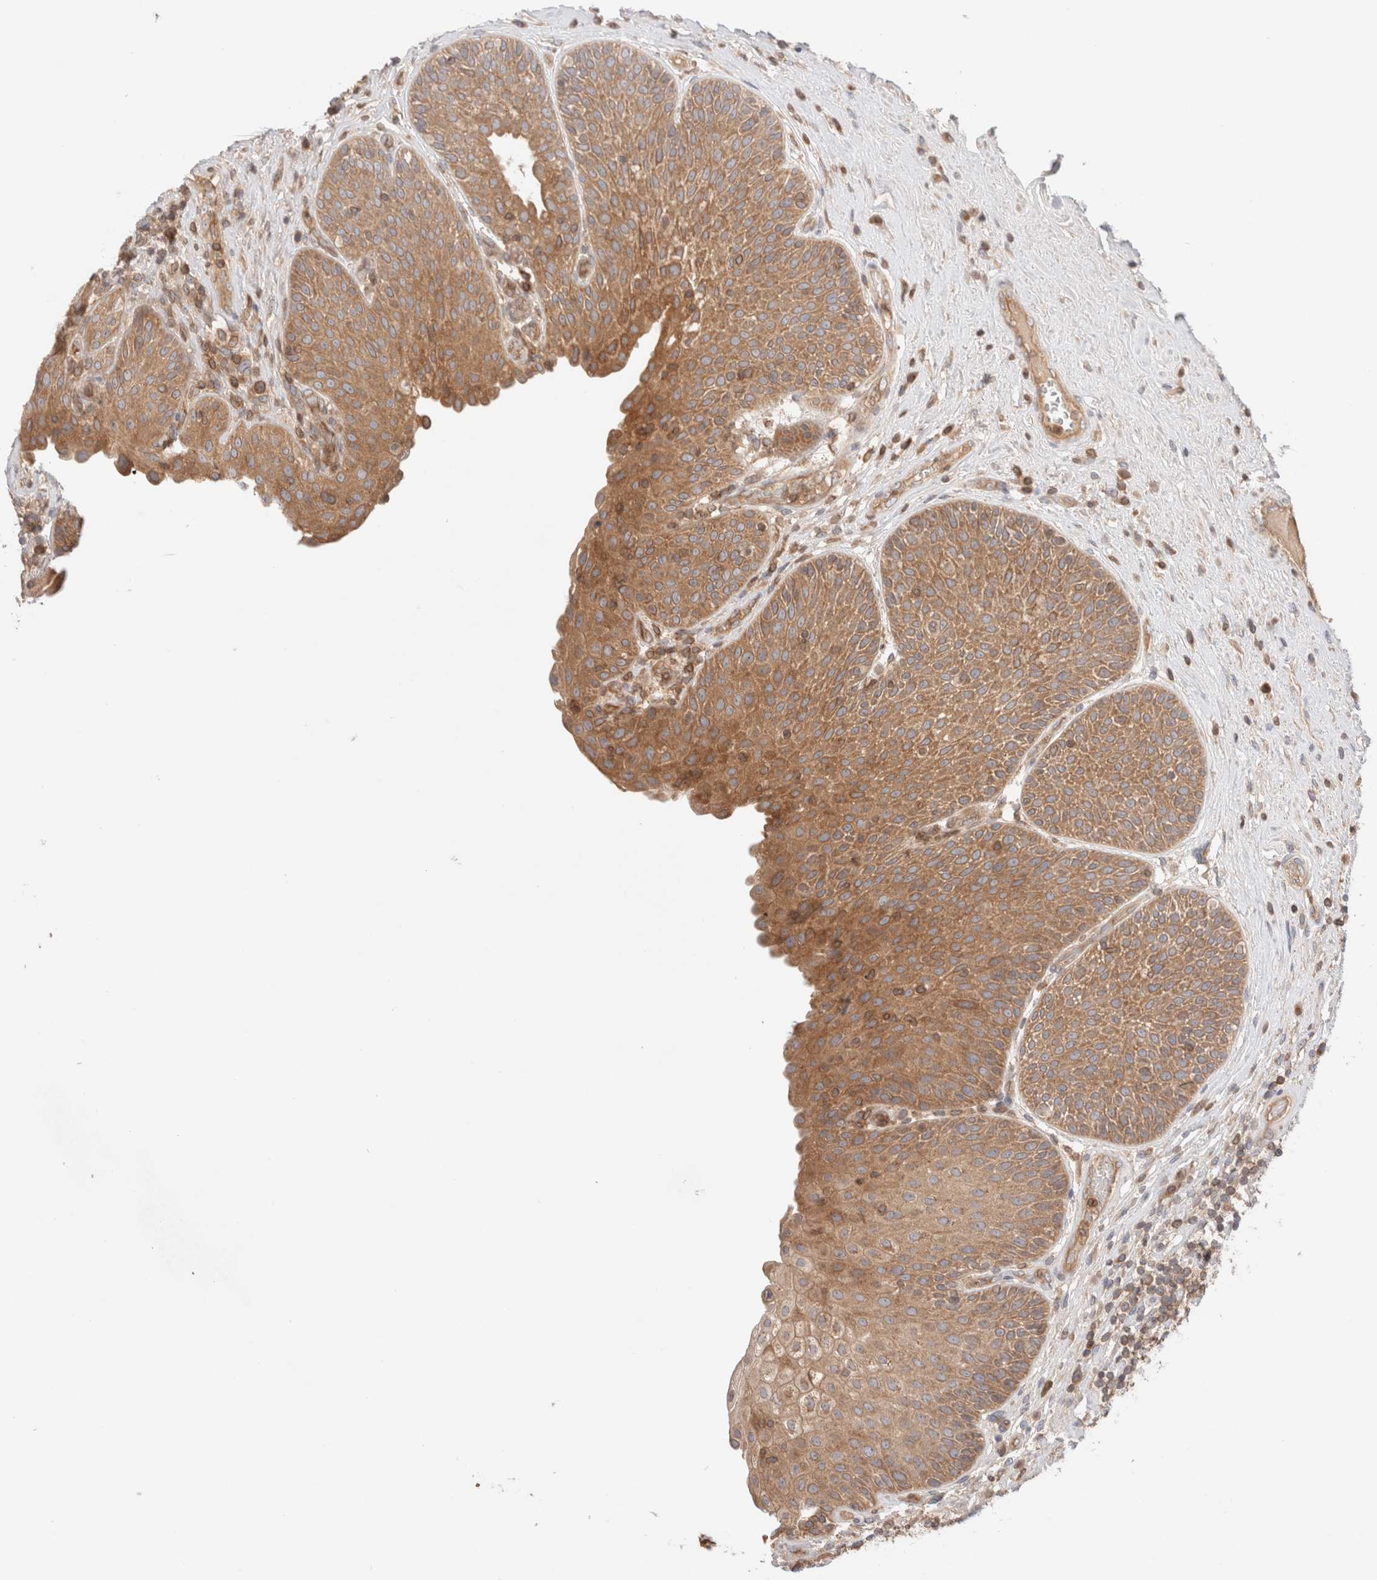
{"staining": {"intensity": "moderate", "quantity": ">75%", "location": "cytoplasmic/membranous"}, "tissue": "urinary bladder", "cell_type": "Urothelial cells", "image_type": "normal", "snomed": [{"axis": "morphology", "description": "Normal tissue, NOS"}, {"axis": "topography", "description": "Urinary bladder"}], "caption": "Immunohistochemical staining of benign urinary bladder displays moderate cytoplasmic/membranous protein positivity in about >75% of urothelial cells. (brown staining indicates protein expression, while blue staining denotes nuclei).", "gene": "SIKE1", "patient": {"sex": "female", "age": 62}}